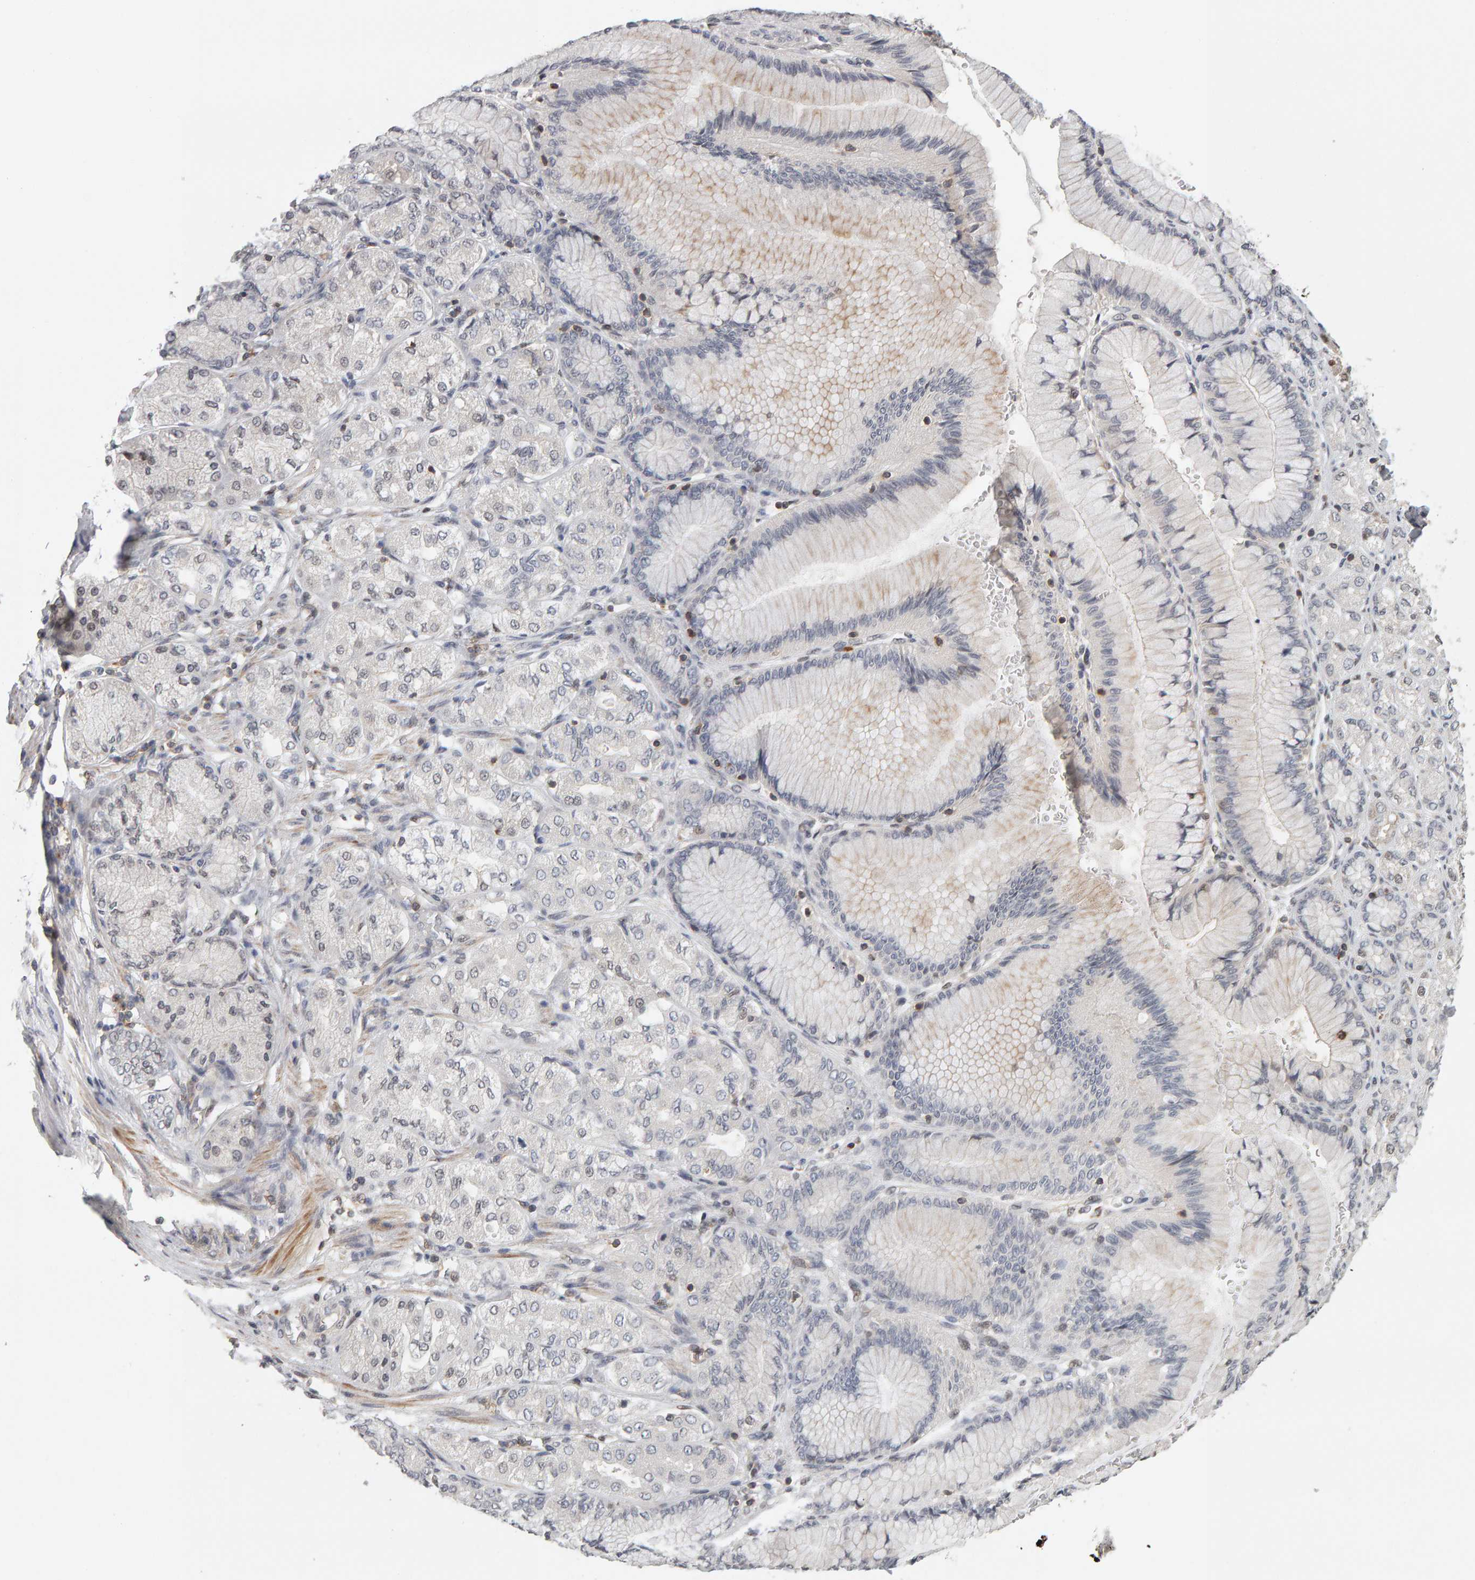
{"staining": {"intensity": "negative", "quantity": "none", "location": "none"}, "tissue": "stomach cancer", "cell_type": "Tumor cells", "image_type": "cancer", "snomed": [{"axis": "morphology", "description": "Adenocarcinoma, NOS"}, {"axis": "topography", "description": "Stomach"}], "caption": "Immunohistochemistry photomicrograph of neoplastic tissue: stomach adenocarcinoma stained with DAB (3,3'-diaminobenzidine) shows no significant protein staining in tumor cells.", "gene": "TEFM", "patient": {"sex": "female", "age": 65}}